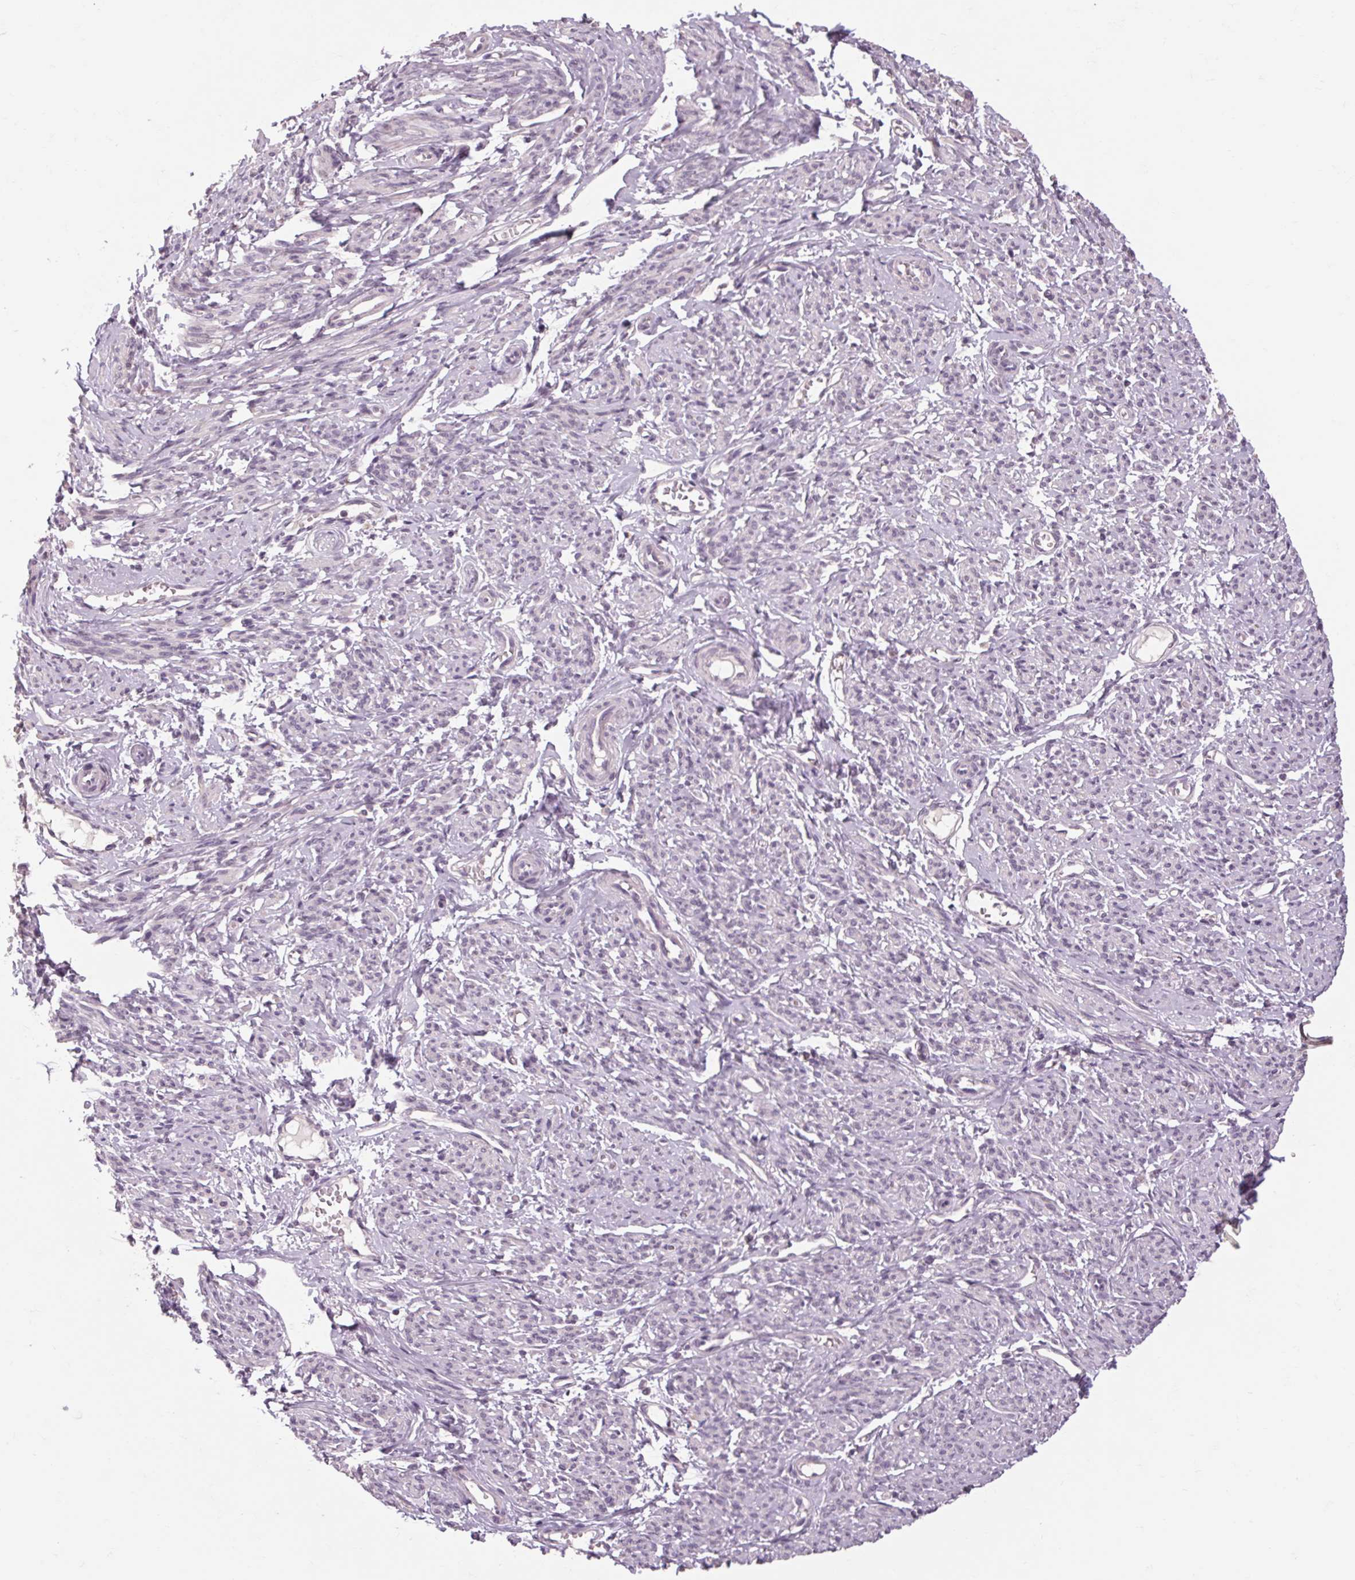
{"staining": {"intensity": "negative", "quantity": "none", "location": "none"}, "tissue": "smooth muscle", "cell_type": "Smooth muscle cells", "image_type": "normal", "snomed": [{"axis": "morphology", "description": "Normal tissue, NOS"}, {"axis": "topography", "description": "Smooth muscle"}], "caption": "IHC of unremarkable human smooth muscle exhibits no expression in smooth muscle cells.", "gene": "POMC", "patient": {"sex": "female", "age": 65}}